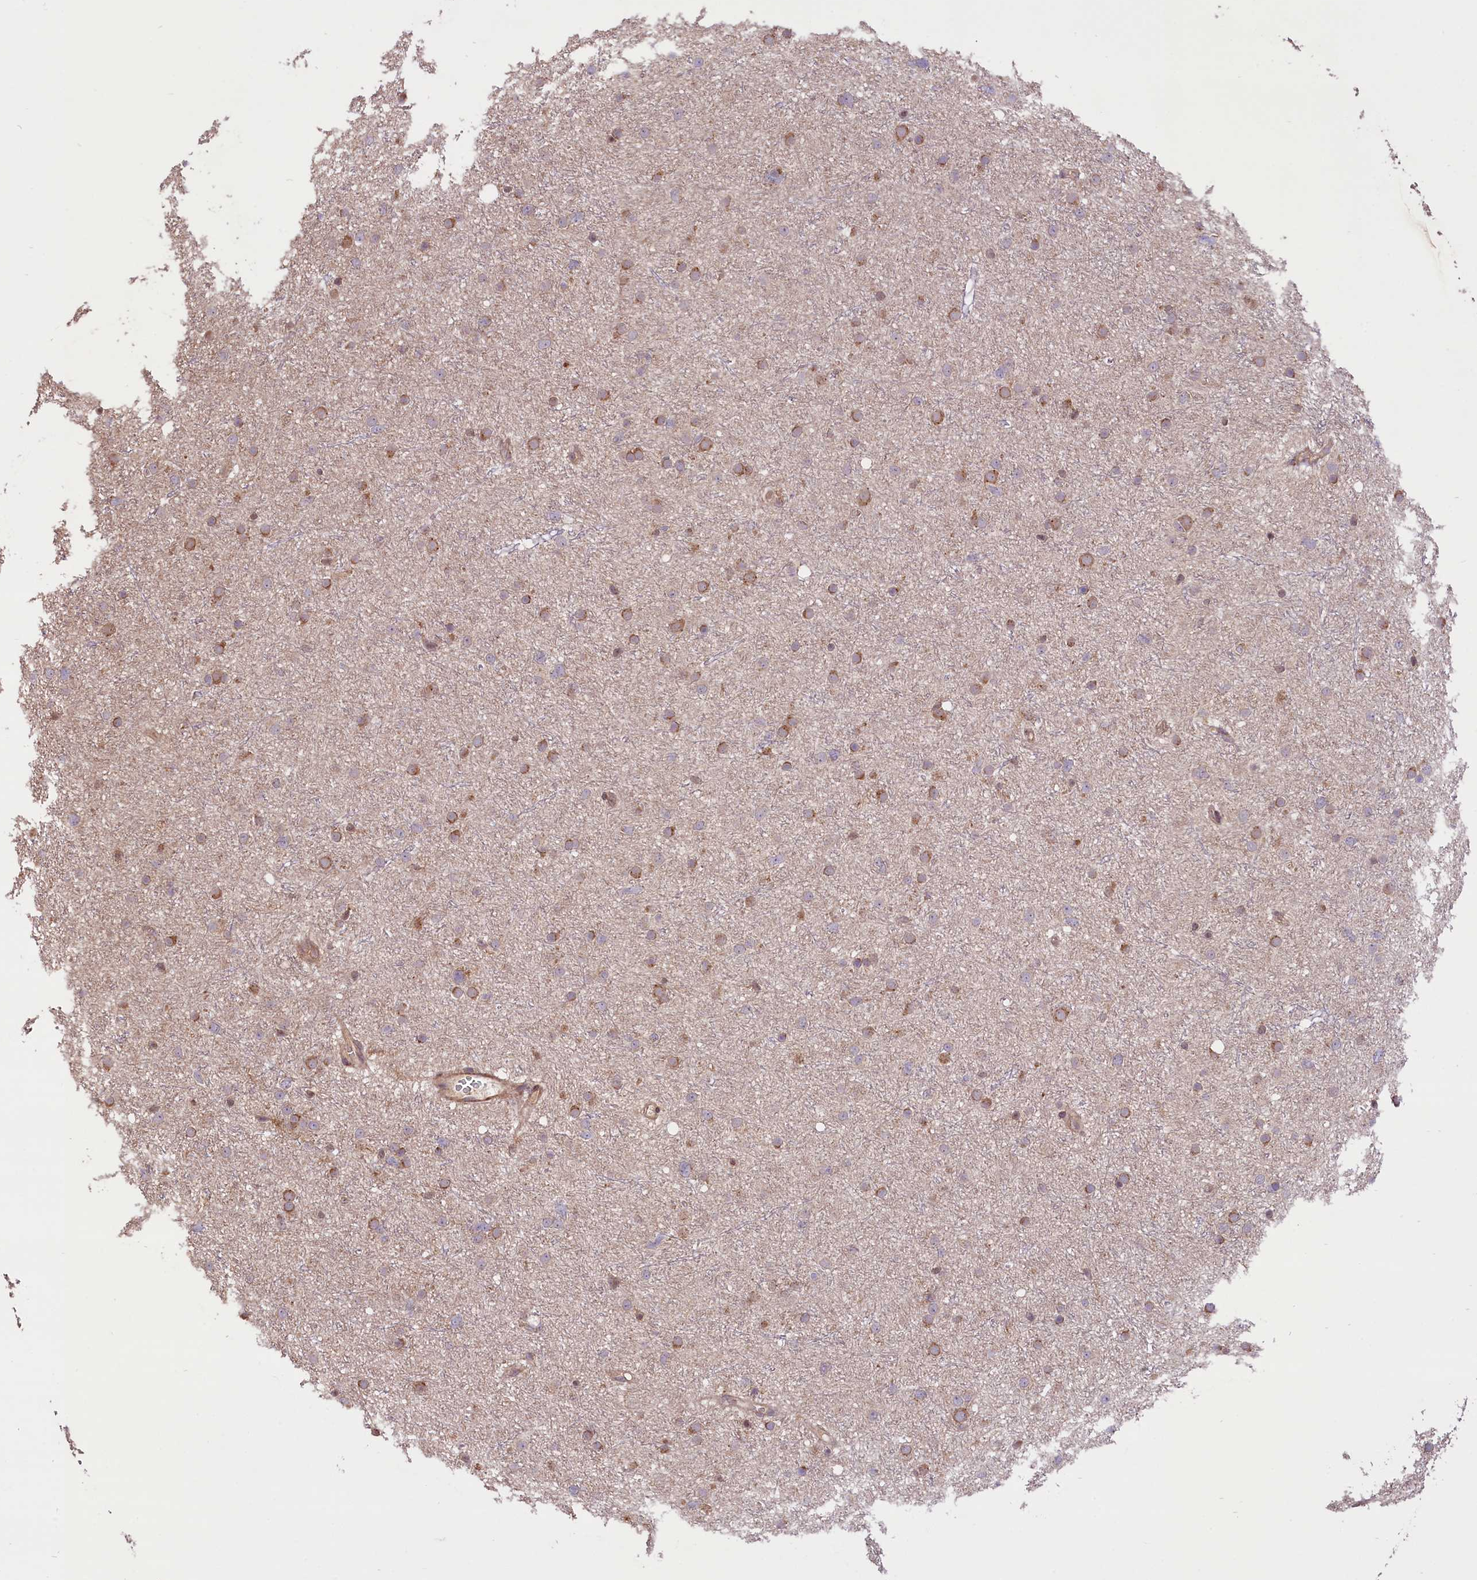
{"staining": {"intensity": "moderate", "quantity": "25%-75%", "location": "cytoplasmic/membranous"}, "tissue": "glioma", "cell_type": "Tumor cells", "image_type": "cancer", "snomed": [{"axis": "morphology", "description": "Glioma, malignant, Low grade"}, {"axis": "topography", "description": "Cerebral cortex"}], "caption": "A medium amount of moderate cytoplasmic/membranous staining is appreciated in approximately 25%-75% of tumor cells in glioma tissue.", "gene": "HDAC5", "patient": {"sex": "female", "age": 39}}